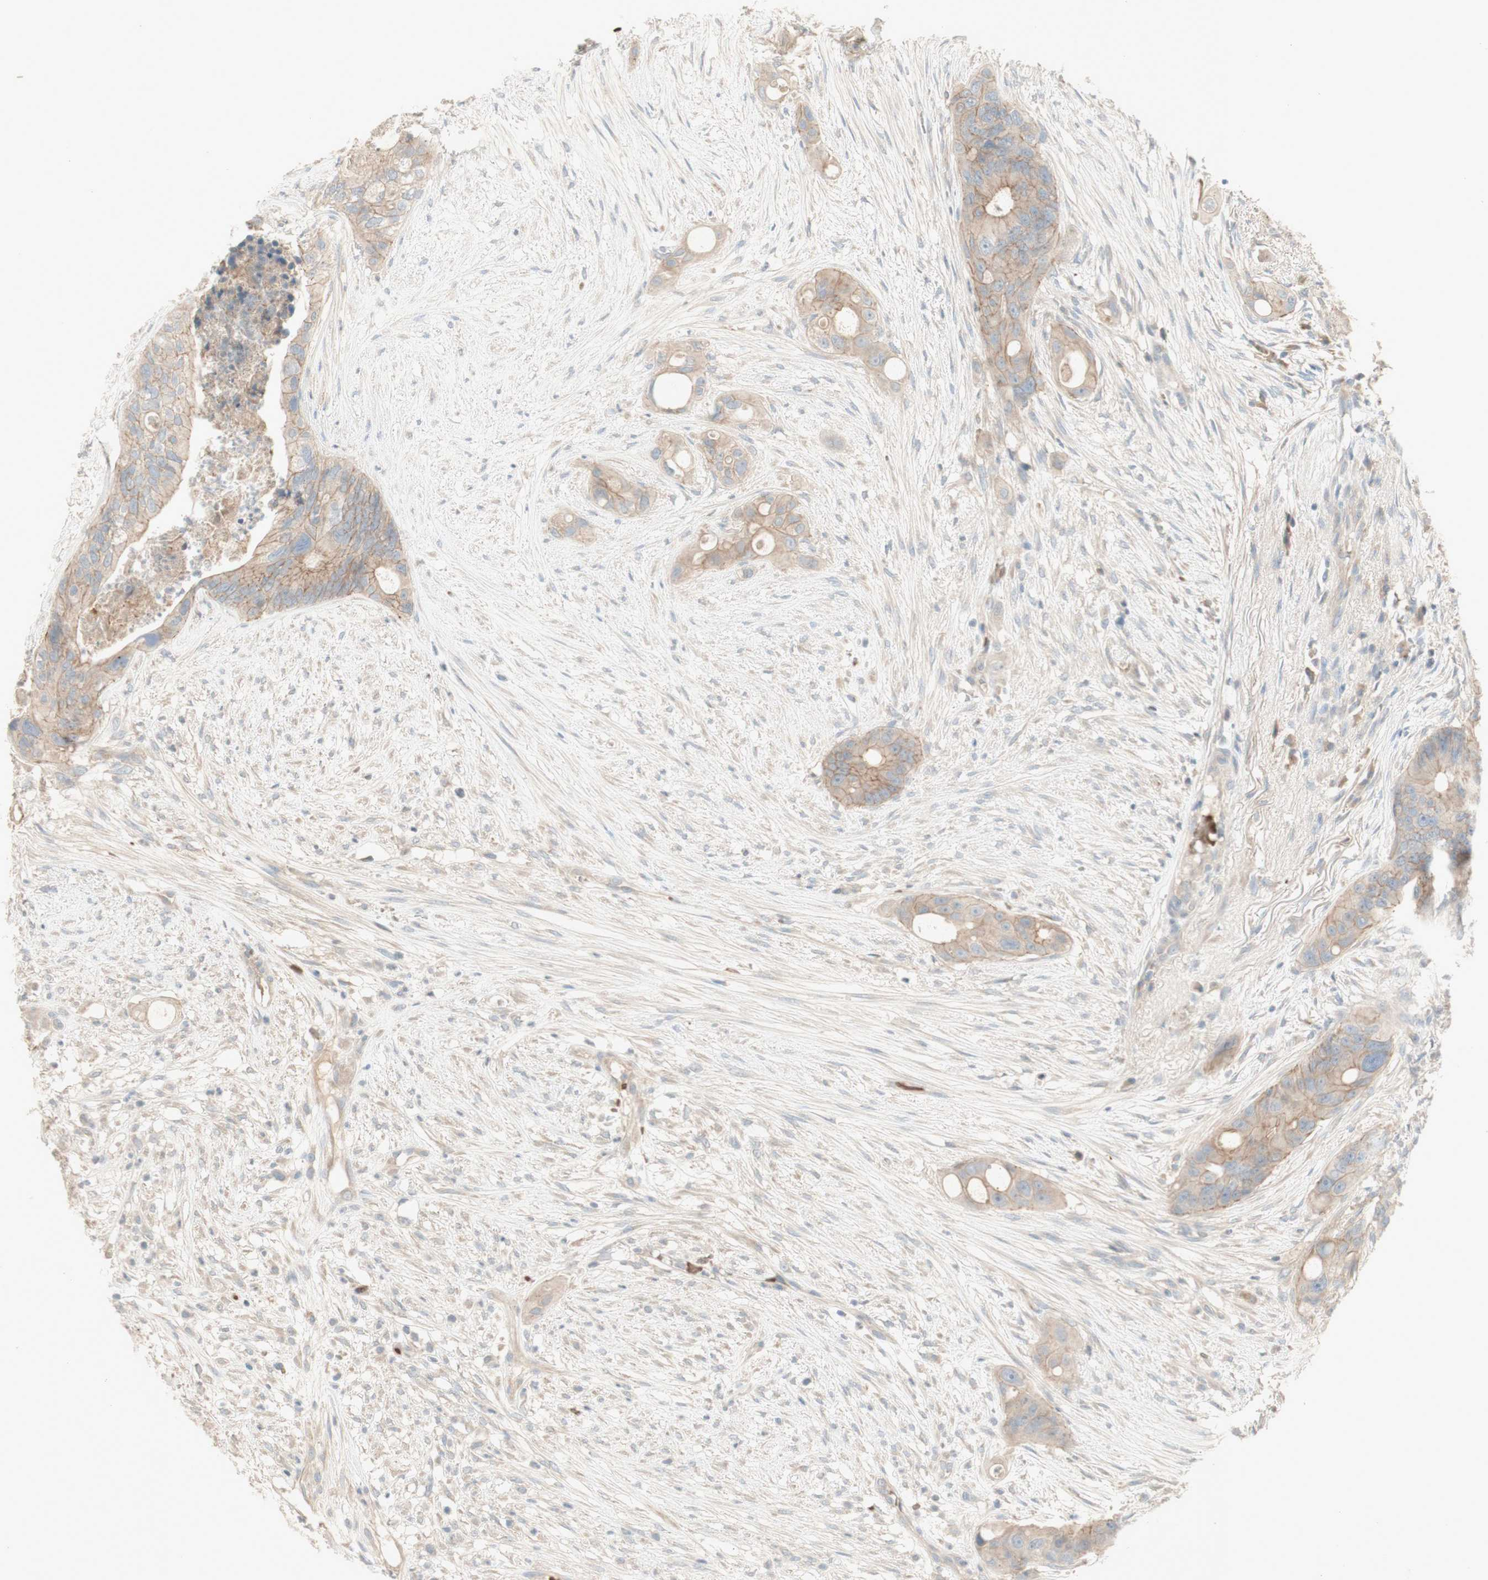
{"staining": {"intensity": "weak", "quantity": ">75%", "location": "cytoplasmic/membranous"}, "tissue": "colorectal cancer", "cell_type": "Tumor cells", "image_type": "cancer", "snomed": [{"axis": "morphology", "description": "Adenocarcinoma, NOS"}, {"axis": "topography", "description": "Colon"}], "caption": "Immunohistochemistry image of neoplastic tissue: human adenocarcinoma (colorectal) stained using immunohistochemistry displays low levels of weak protein expression localized specifically in the cytoplasmic/membranous of tumor cells, appearing as a cytoplasmic/membranous brown color.", "gene": "PTGER4", "patient": {"sex": "female", "age": 57}}